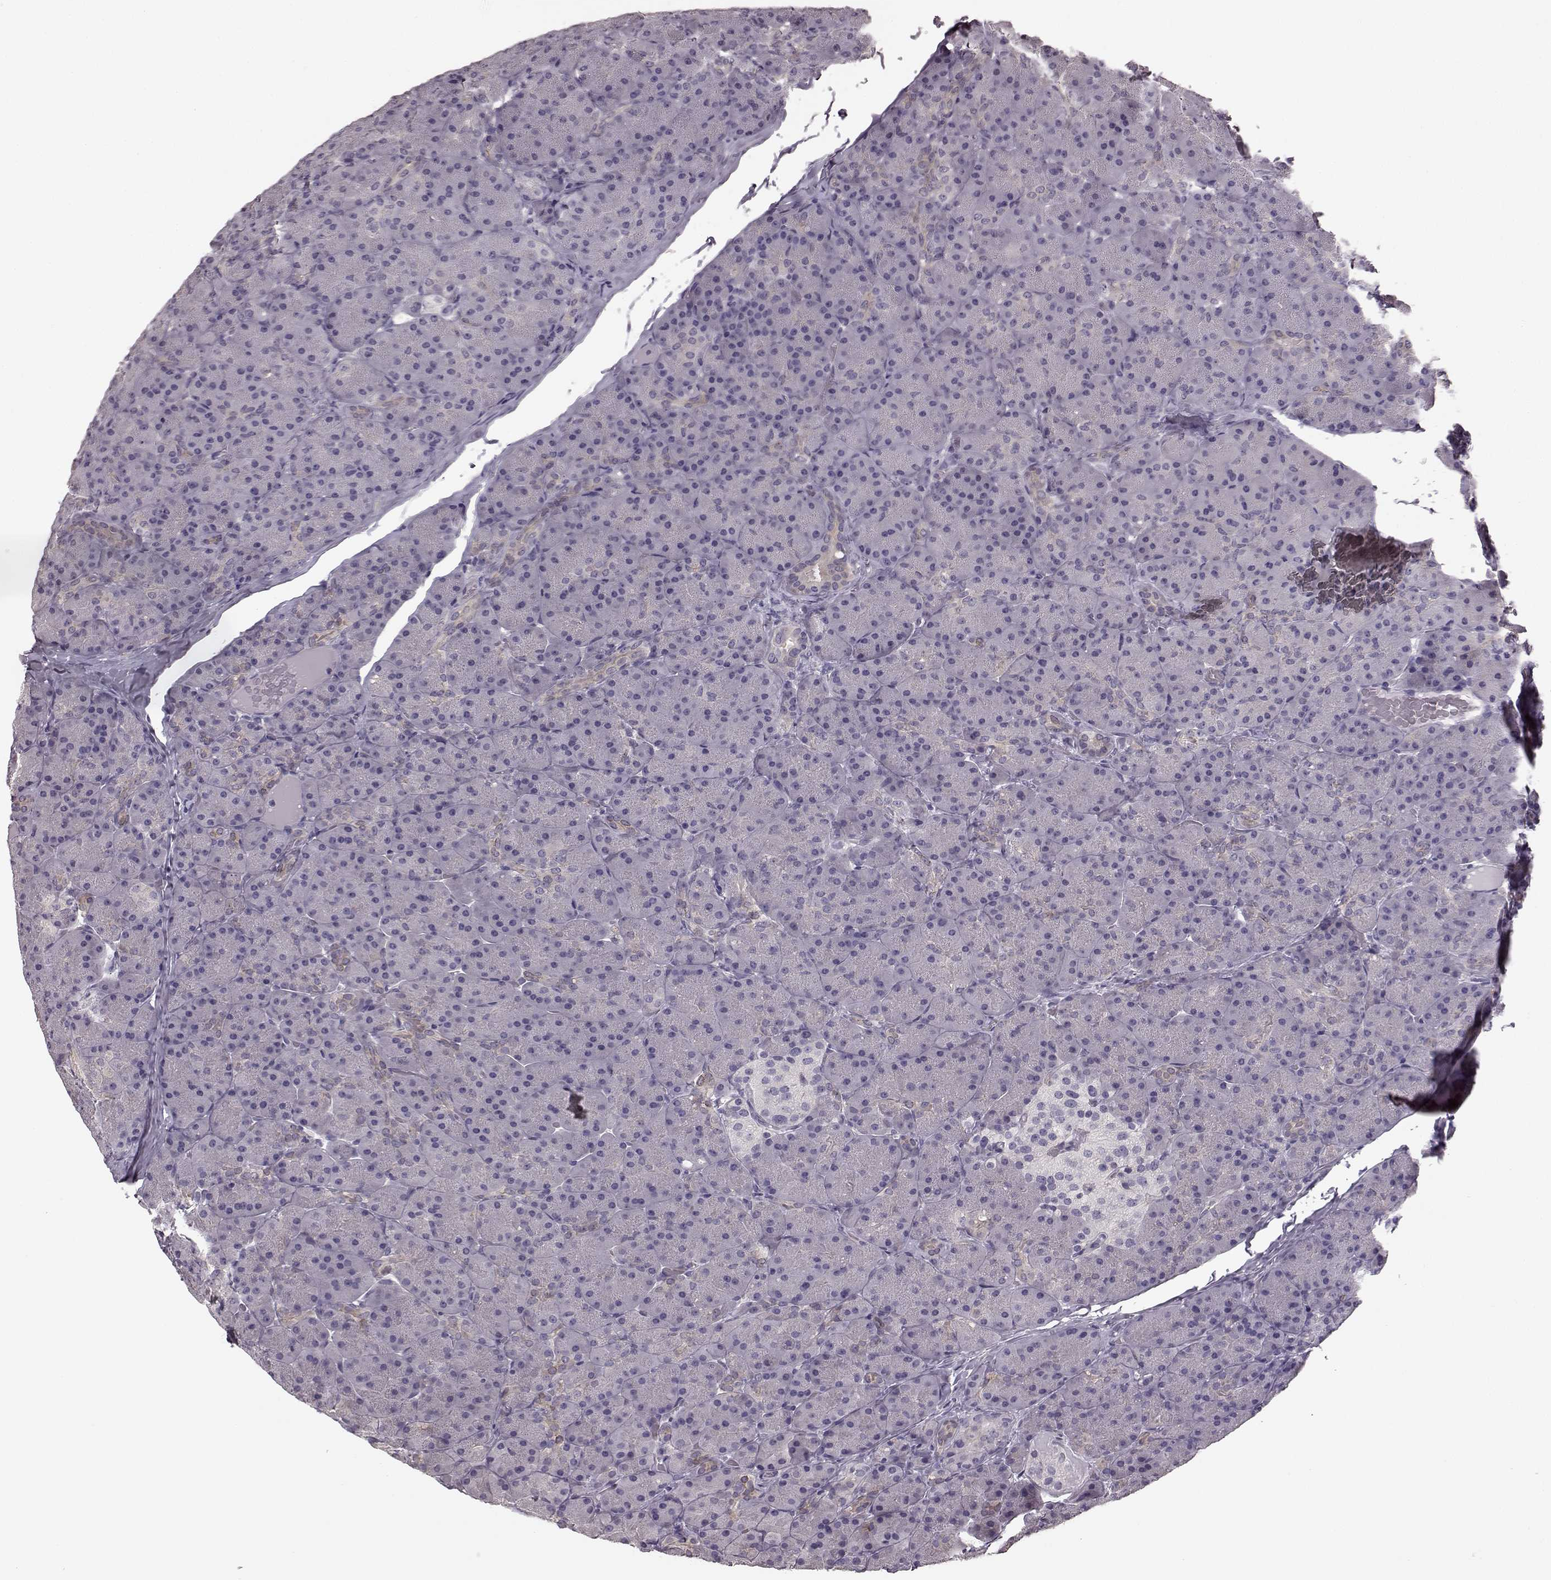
{"staining": {"intensity": "negative", "quantity": "none", "location": "none"}, "tissue": "pancreas", "cell_type": "Exocrine glandular cells", "image_type": "normal", "snomed": [{"axis": "morphology", "description": "Normal tissue, NOS"}, {"axis": "topography", "description": "Pancreas"}], "caption": "Immunohistochemistry (IHC) photomicrograph of unremarkable pancreas: human pancreas stained with DAB (3,3'-diaminobenzidine) displays no significant protein positivity in exocrine glandular cells.", "gene": "GRK1", "patient": {"sex": "male", "age": 57}}